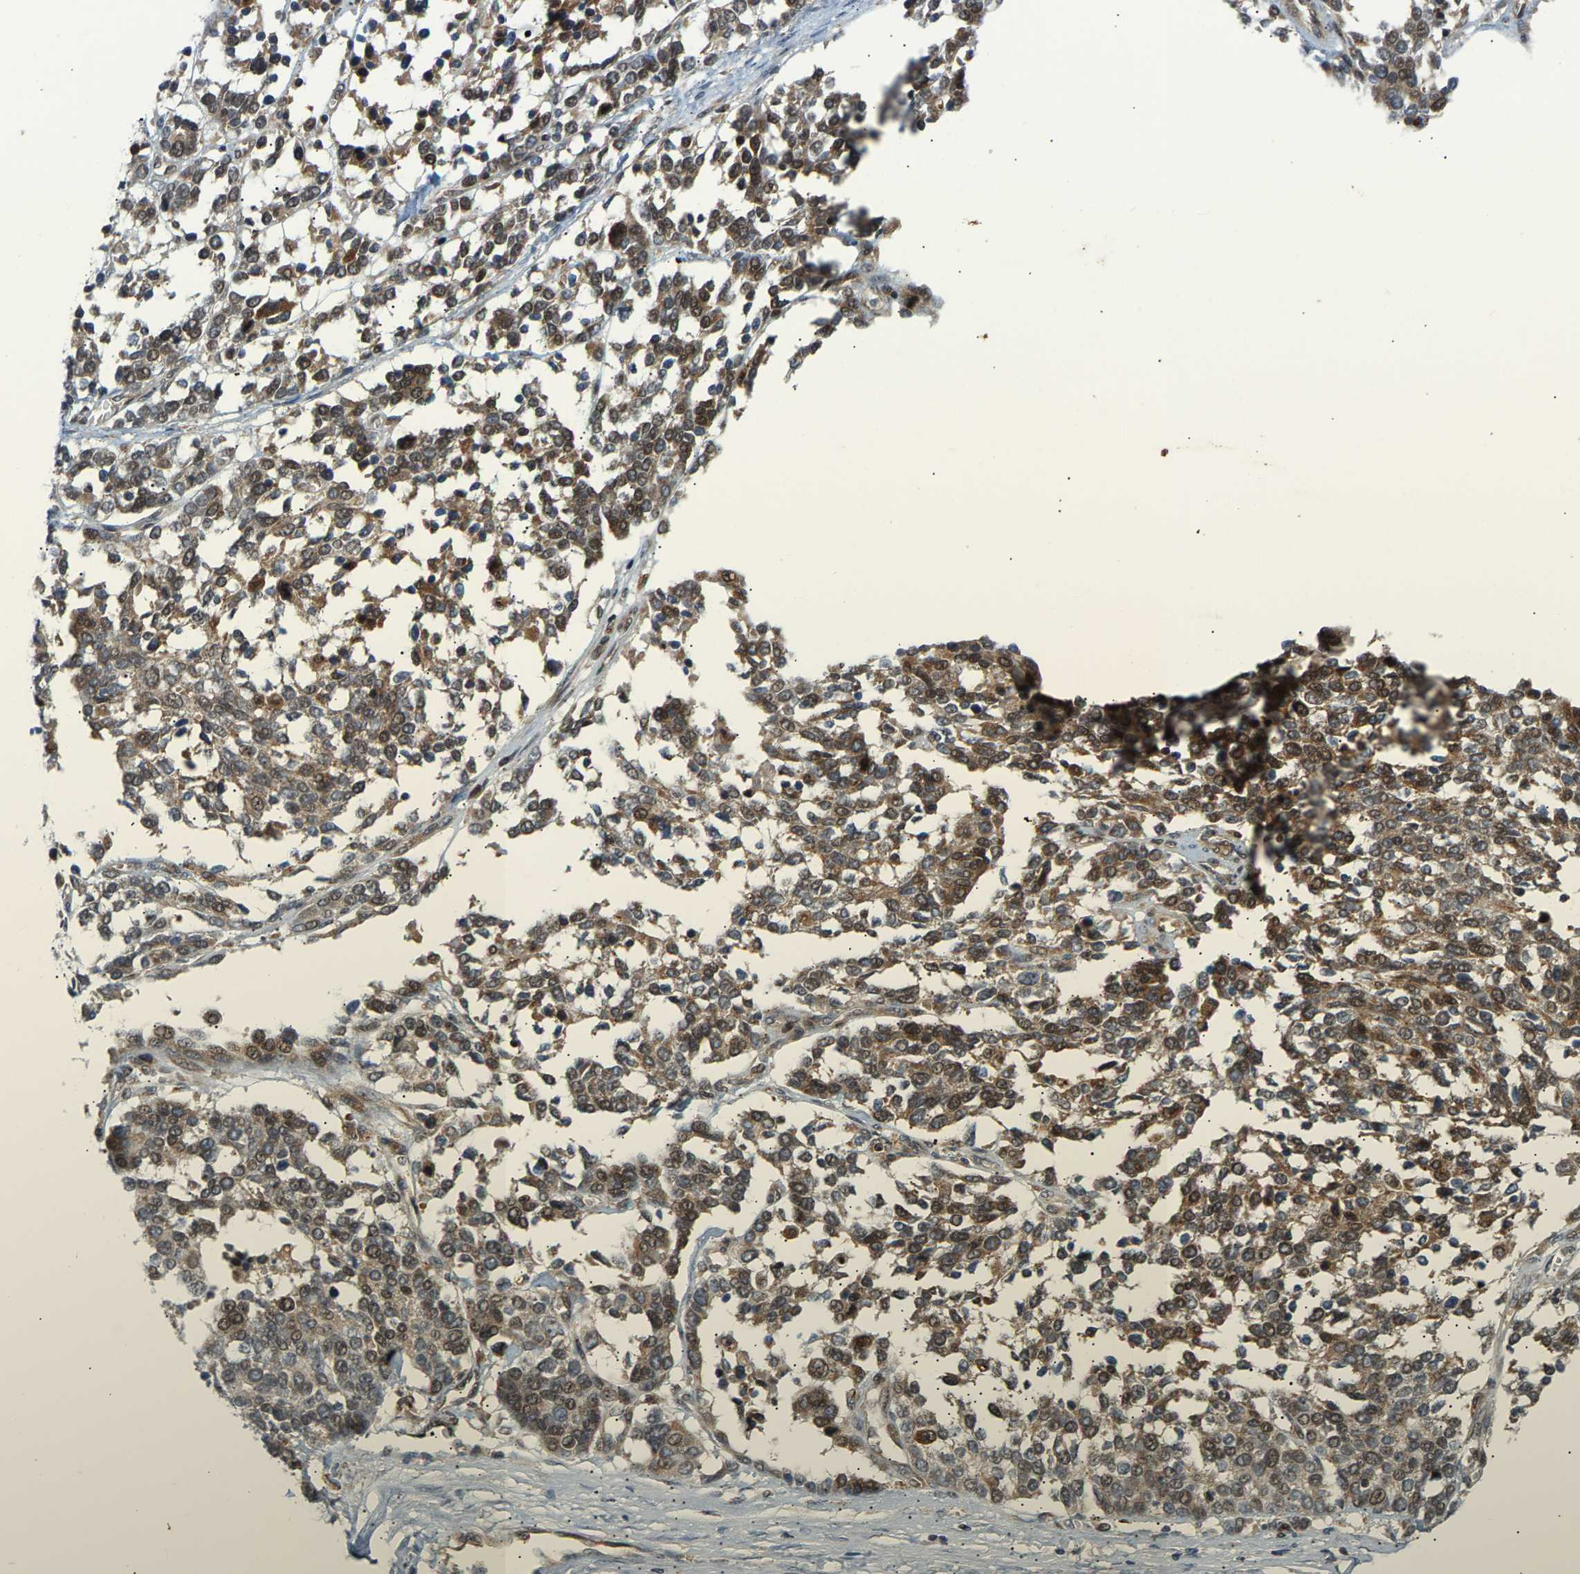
{"staining": {"intensity": "moderate", "quantity": ">75%", "location": "cytoplasmic/membranous,nuclear"}, "tissue": "ovarian cancer", "cell_type": "Tumor cells", "image_type": "cancer", "snomed": [{"axis": "morphology", "description": "Cystadenocarcinoma, serous, NOS"}, {"axis": "topography", "description": "Ovary"}], "caption": "Tumor cells show medium levels of moderate cytoplasmic/membranous and nuclear staining in about >75% of cells in human ovarian cancer.", "gene": "POGLUT2", "patient": {"sex": "female", "age": 44}}